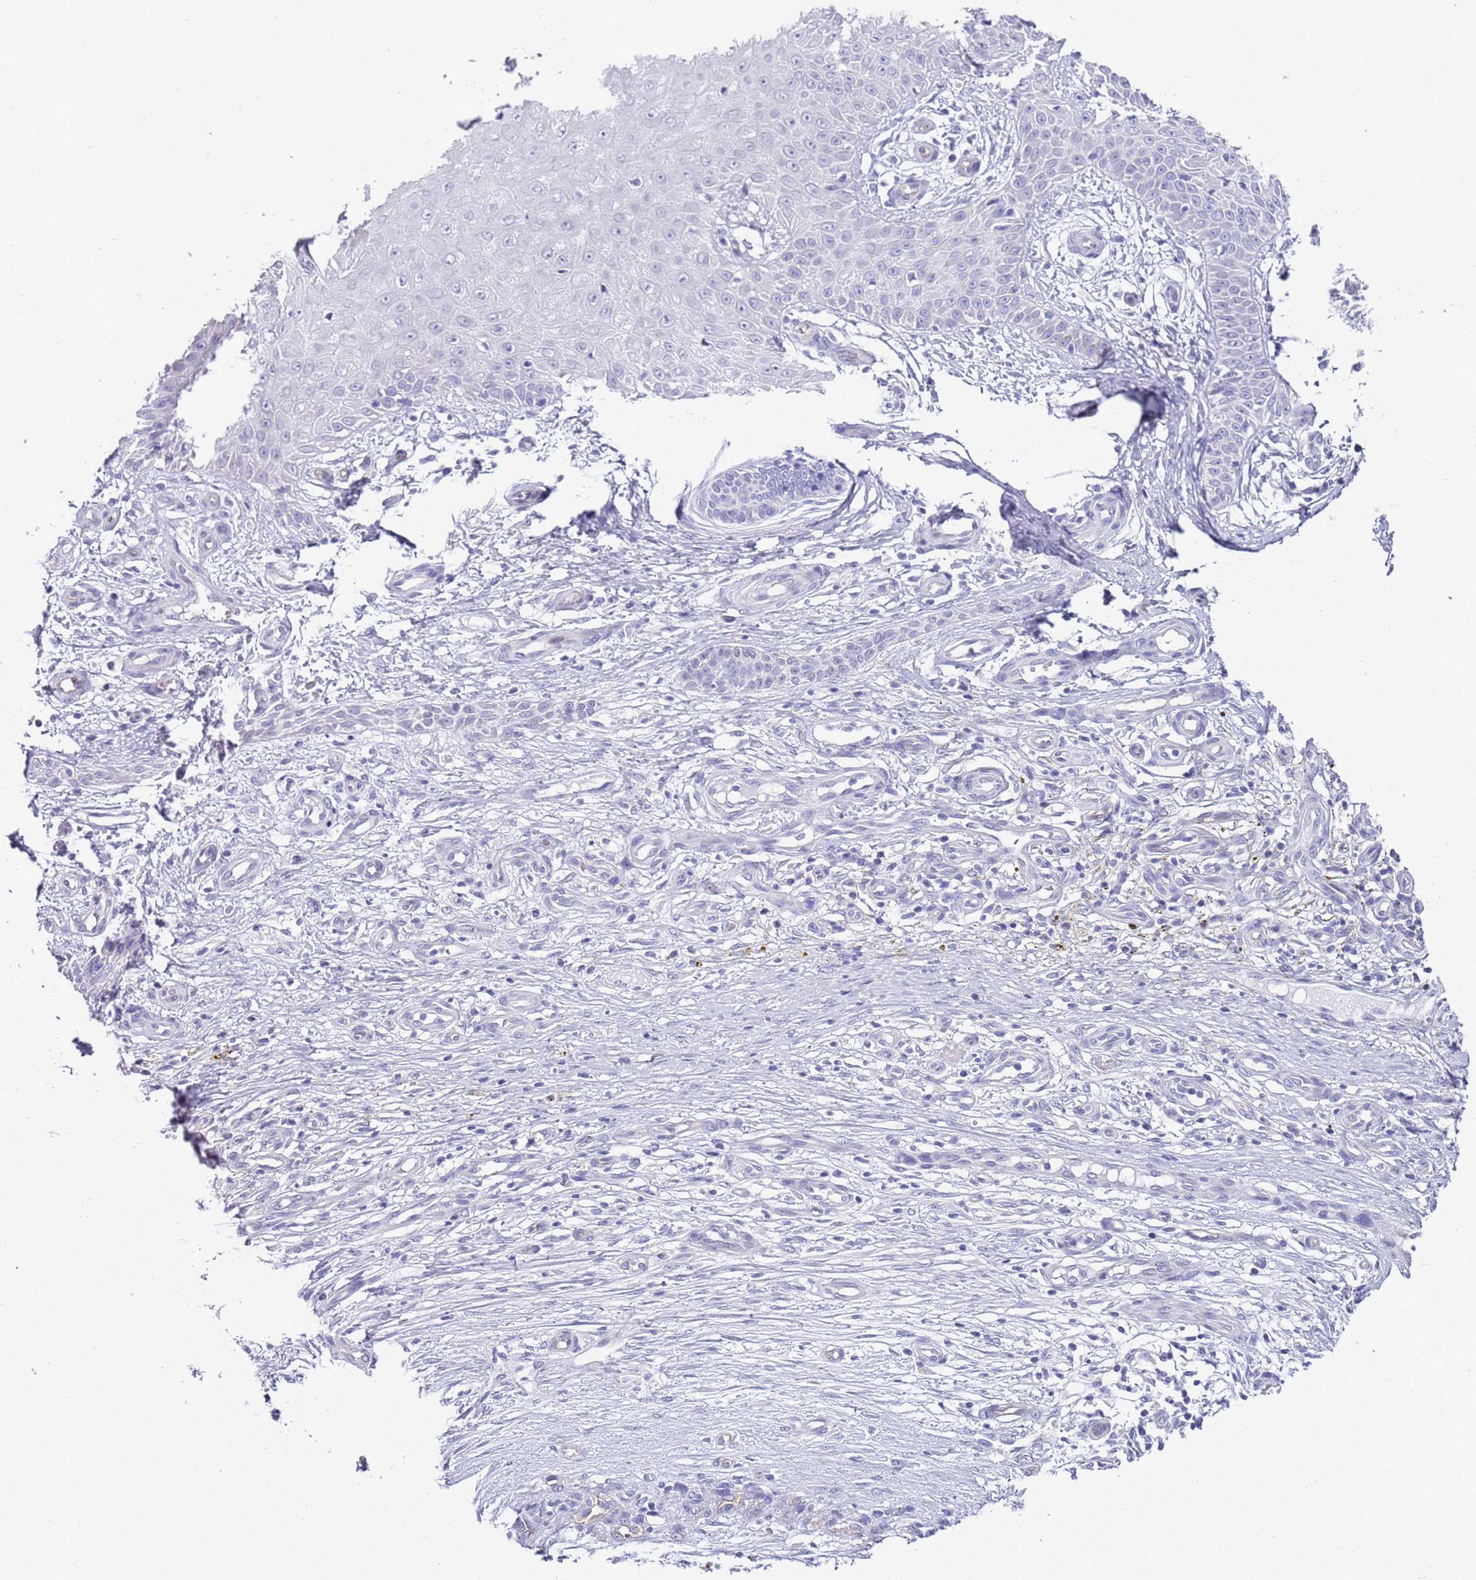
{"staining": {"intensity": "negative", "quantity": "none", "location": "none"}, "tissue": "skin cancer", "cell_type": "Tumor cells", "image_type": "cancer", "snomed": [{"axis": "morphology", "description": "Basal cell carcinoma"}, {"axis": "topography", "description": "Skin"}], "caption": "A histopathology image of human basal cell carcinoma (skin) is negative for staining in tumor cells.", "gene": "BRMS1L", "patient": {"sex": "male", "age": 88}}